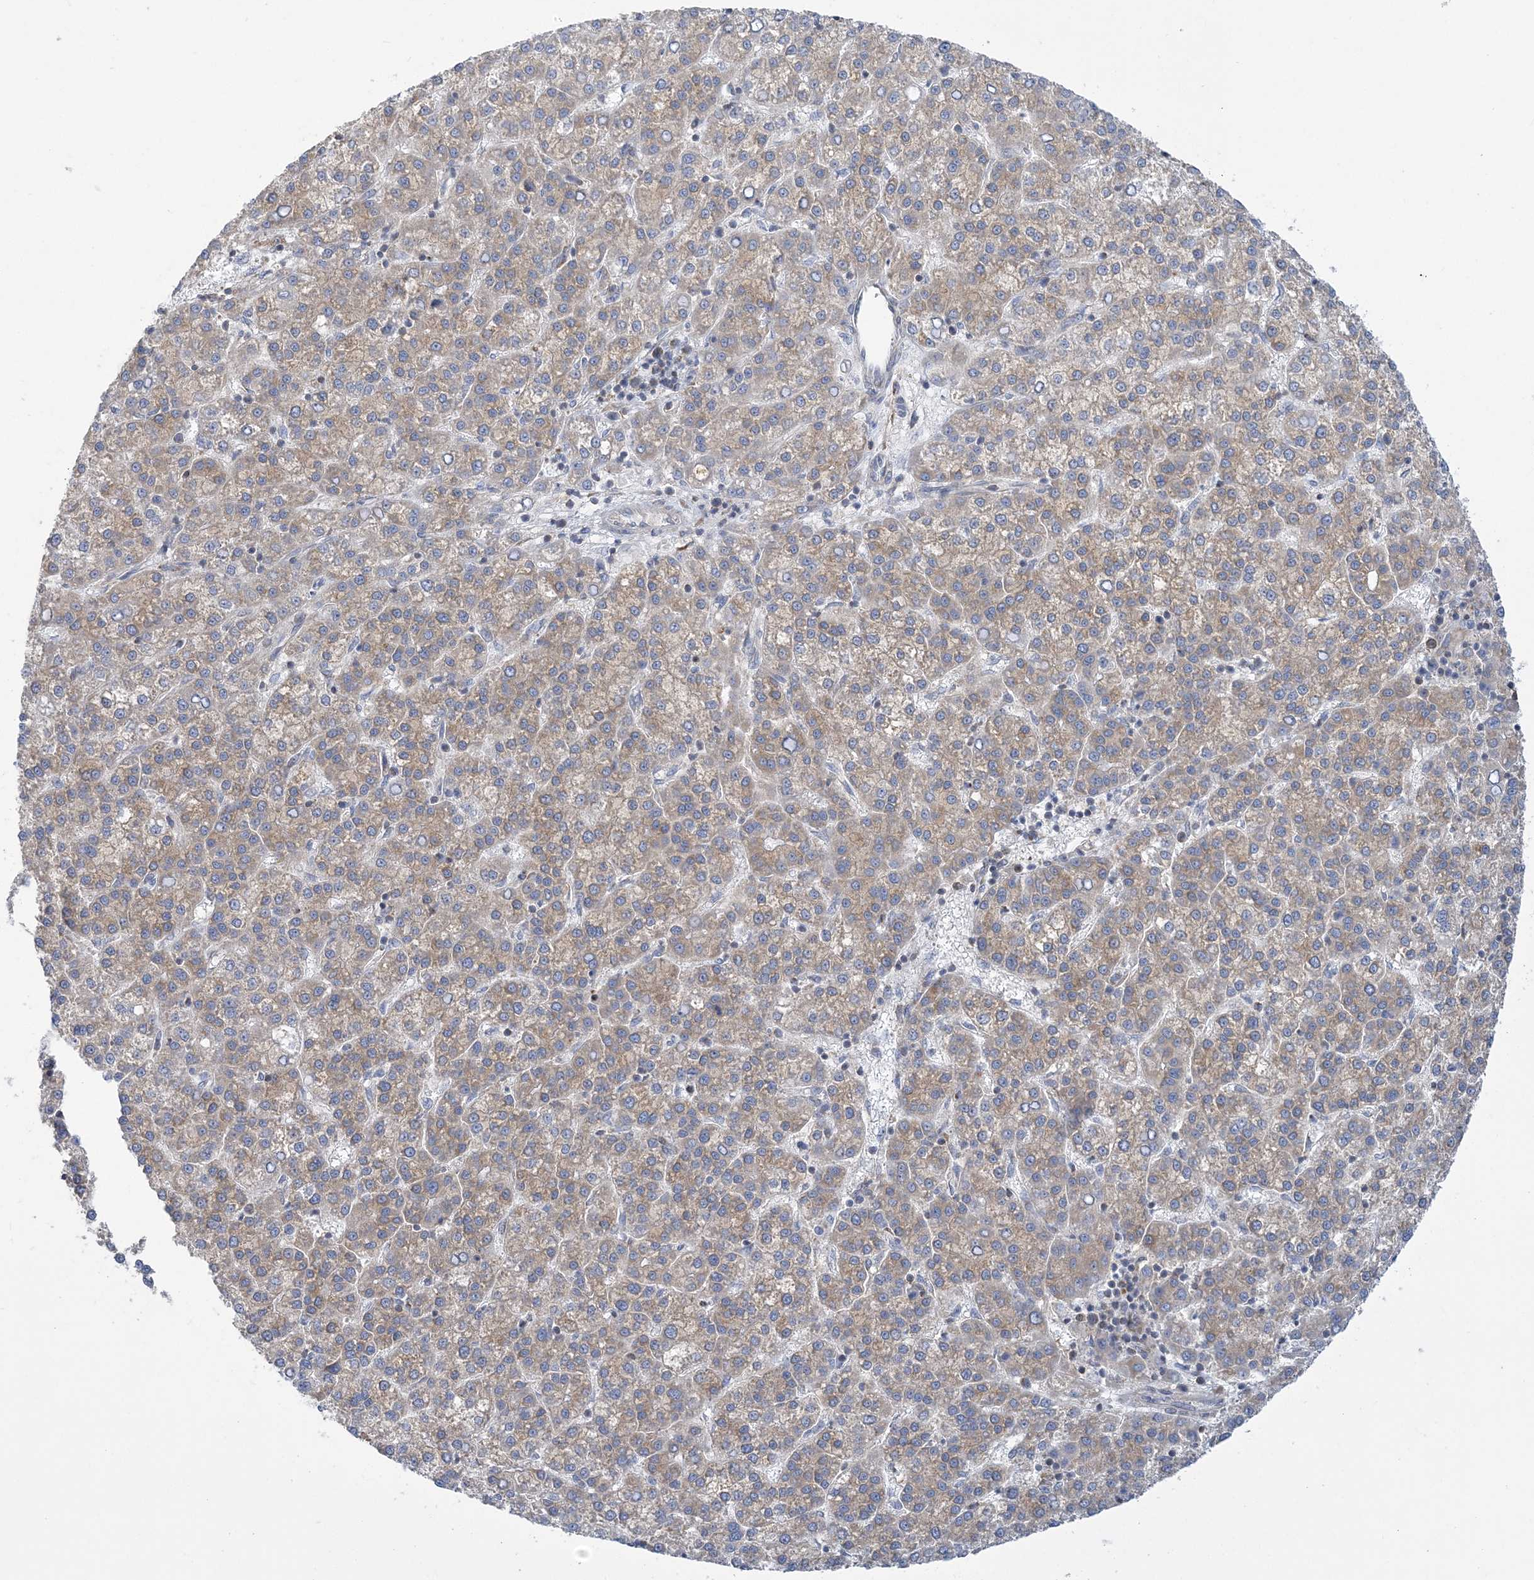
{"staining": {"intensity": "weak", "quantity": ">75%", "location": "cytoplasmic/membranous"}, "tissue": "liver cancer", "cell_type": "Tumor cells", "image_type": "cancer", "snomed": [{"axis": "morphology", "description": "Carcinoma, Hepatocellular, NOS"}, {"axis": "topography", "description": "Liver"}], "caption": "Protein expression analysis of liver cancer (hepatocellular carcinoma) shows weak cytoplasmic/membranous positivity in about >75% of tumor cells.", "gene": "FAM114A2", "patient": {"sex": "female", "age": 58}}